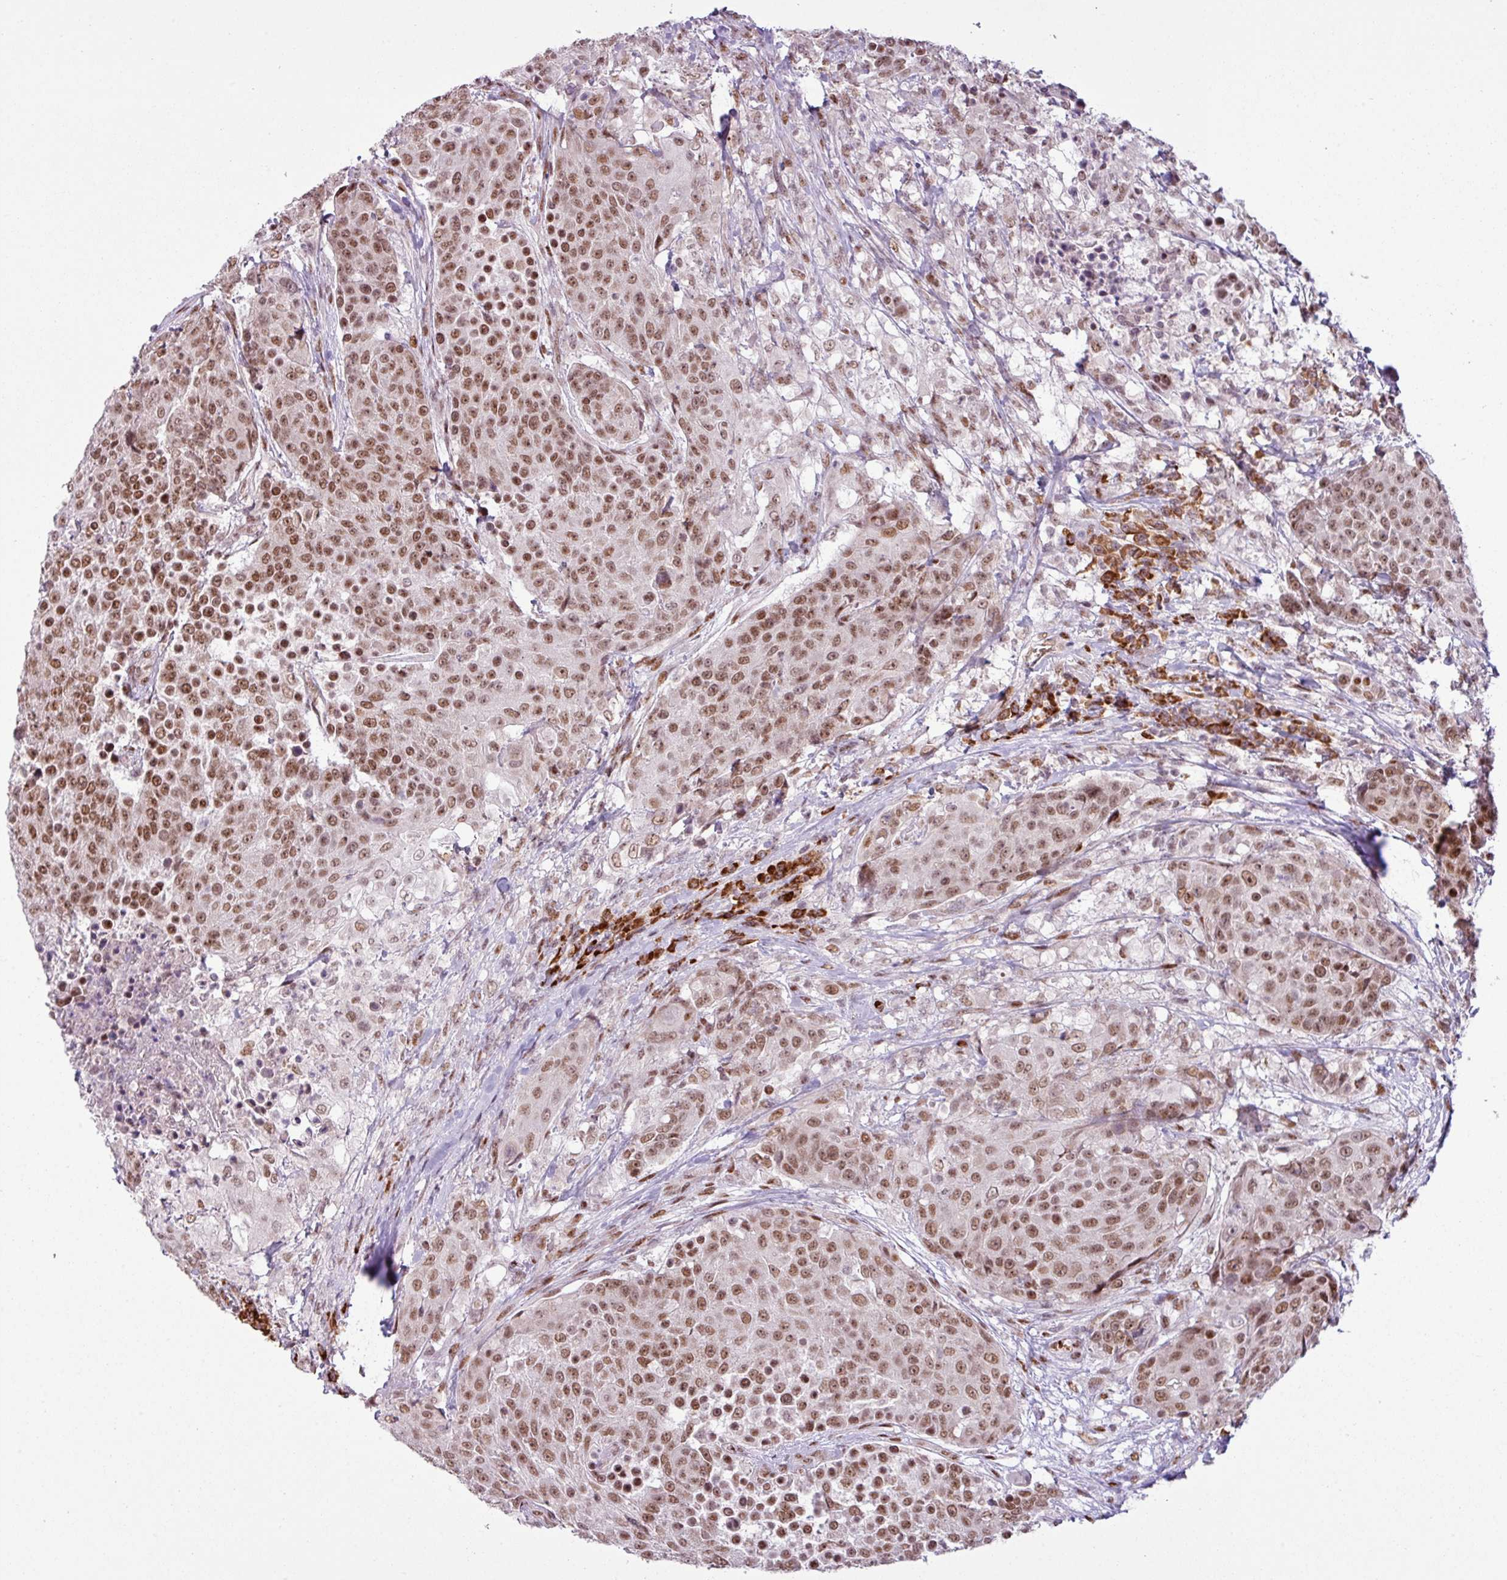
{"staining": {"intensity": "moderate", "quantity": ">75%", "location": "nuclear"}, "tissue": "urothelial cancer", "cell_type": "Tumor cells", "image_type": "cancer", "snomed": [{"axis": "morphology", "description": "Urothelial carcinoma, High grade"}, {"axis": "topography", "description": "Urinary bladder"}], "caption": "An immunohistochemistry histopathology image of neoplastic tissue is shown. Protein staining in brown labels moderate nuclear positivity in urothelial cancer within tumor cells.", "gene": "PRDM5", "patient": {"sex": "female", "age": 63}}